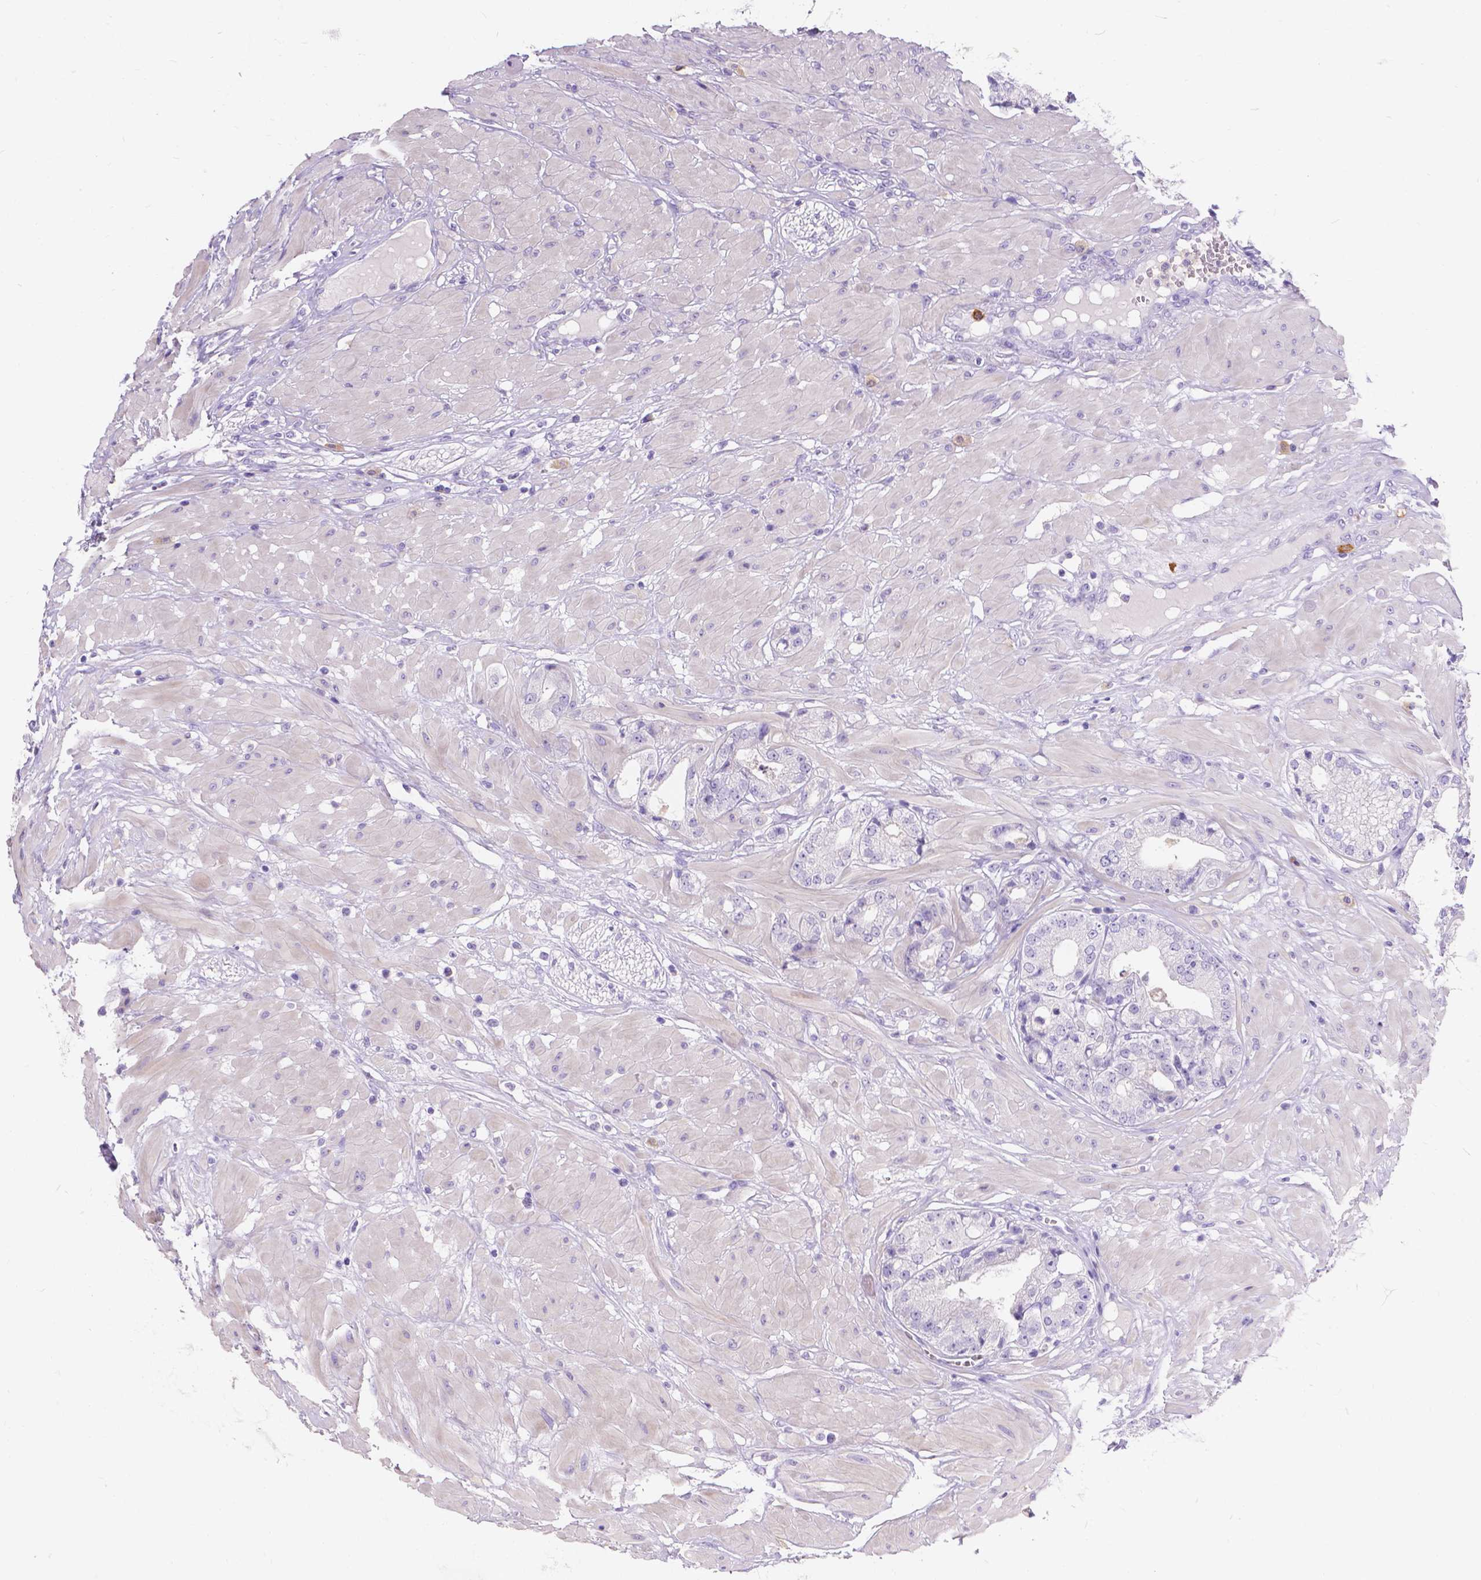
{"staining": {"intensity": "negative", "quantity": "none", "location": "none"}, "tissue": "prostate cancer", "cell_type": "Tumor cells", "image_type": "cancer", "snomed": [{"axis": "morphology", "description": "Adenocarcinoma, Low grade"}, {"axis": "topography", "description": "Prostate"}], "caption": "Prostate cancer (low-grade adenocarcinoma) stained for a protein using immunohistochemistry displays no expression tumor cells.", "gene": "GNRHR", "patient": {"sex": "male", "age": 60}}